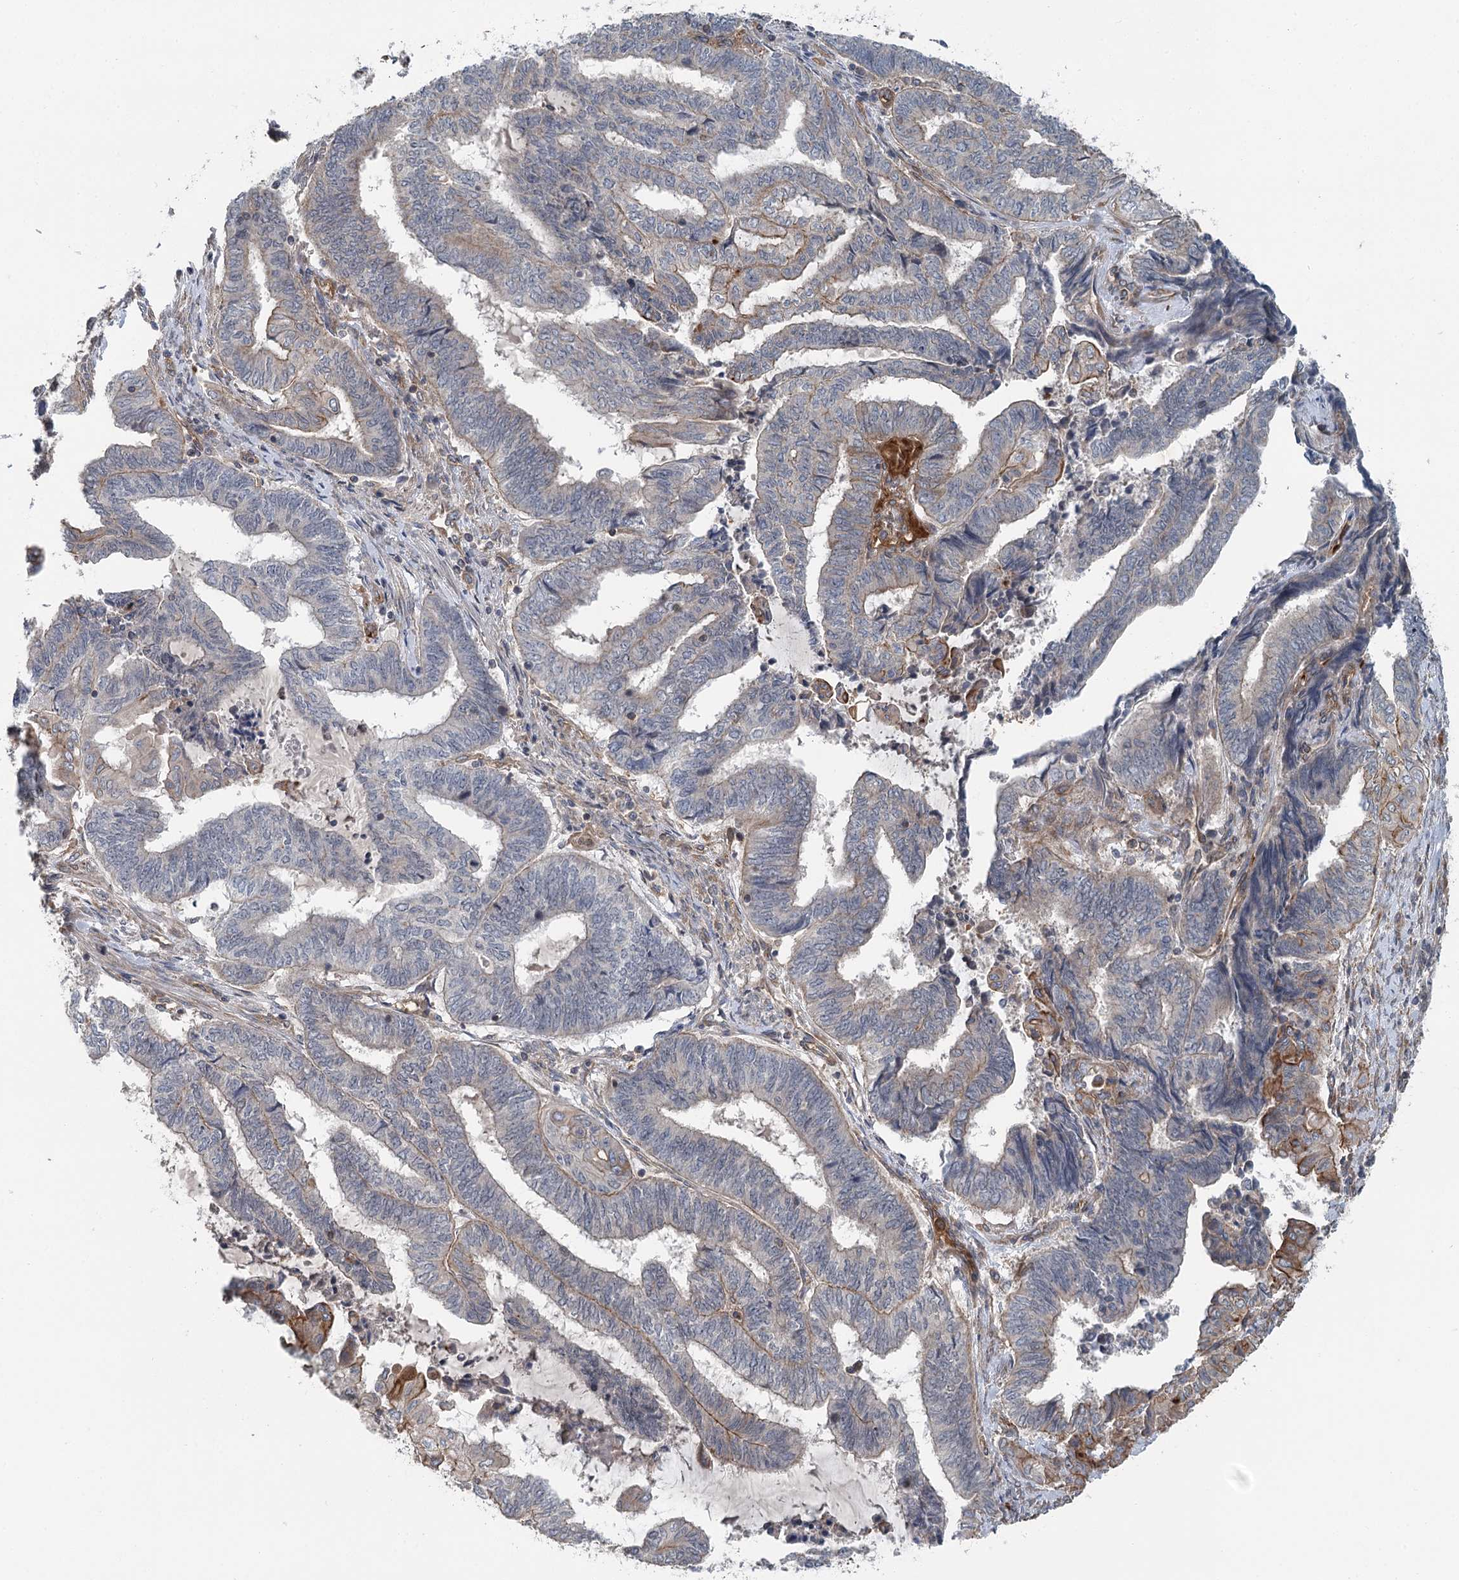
{"staining": {"intensity": "moderate", "quantity": "<25%", "location": "cytoplasmic/membranous"}, "tissue": "endometrial cancer", "cell_type": "Tumor cells", "image_type": "cancer", "snomed": [{"axis": "morphology", "description": "Adenocarcinoma, NOS"}, {"axis": "topography", "description": "Uterus"}, {"axis": "topography", "description": "Endometrium"}], "caption": "Endometrial cancer tissue reveals moderate cytoplasmic/membranous positivity in about <25% of tumor cells, visualized by immunohistochemistry.", "gene": "IQSEC1", "patient": {"sex": "female", "age": 70}}